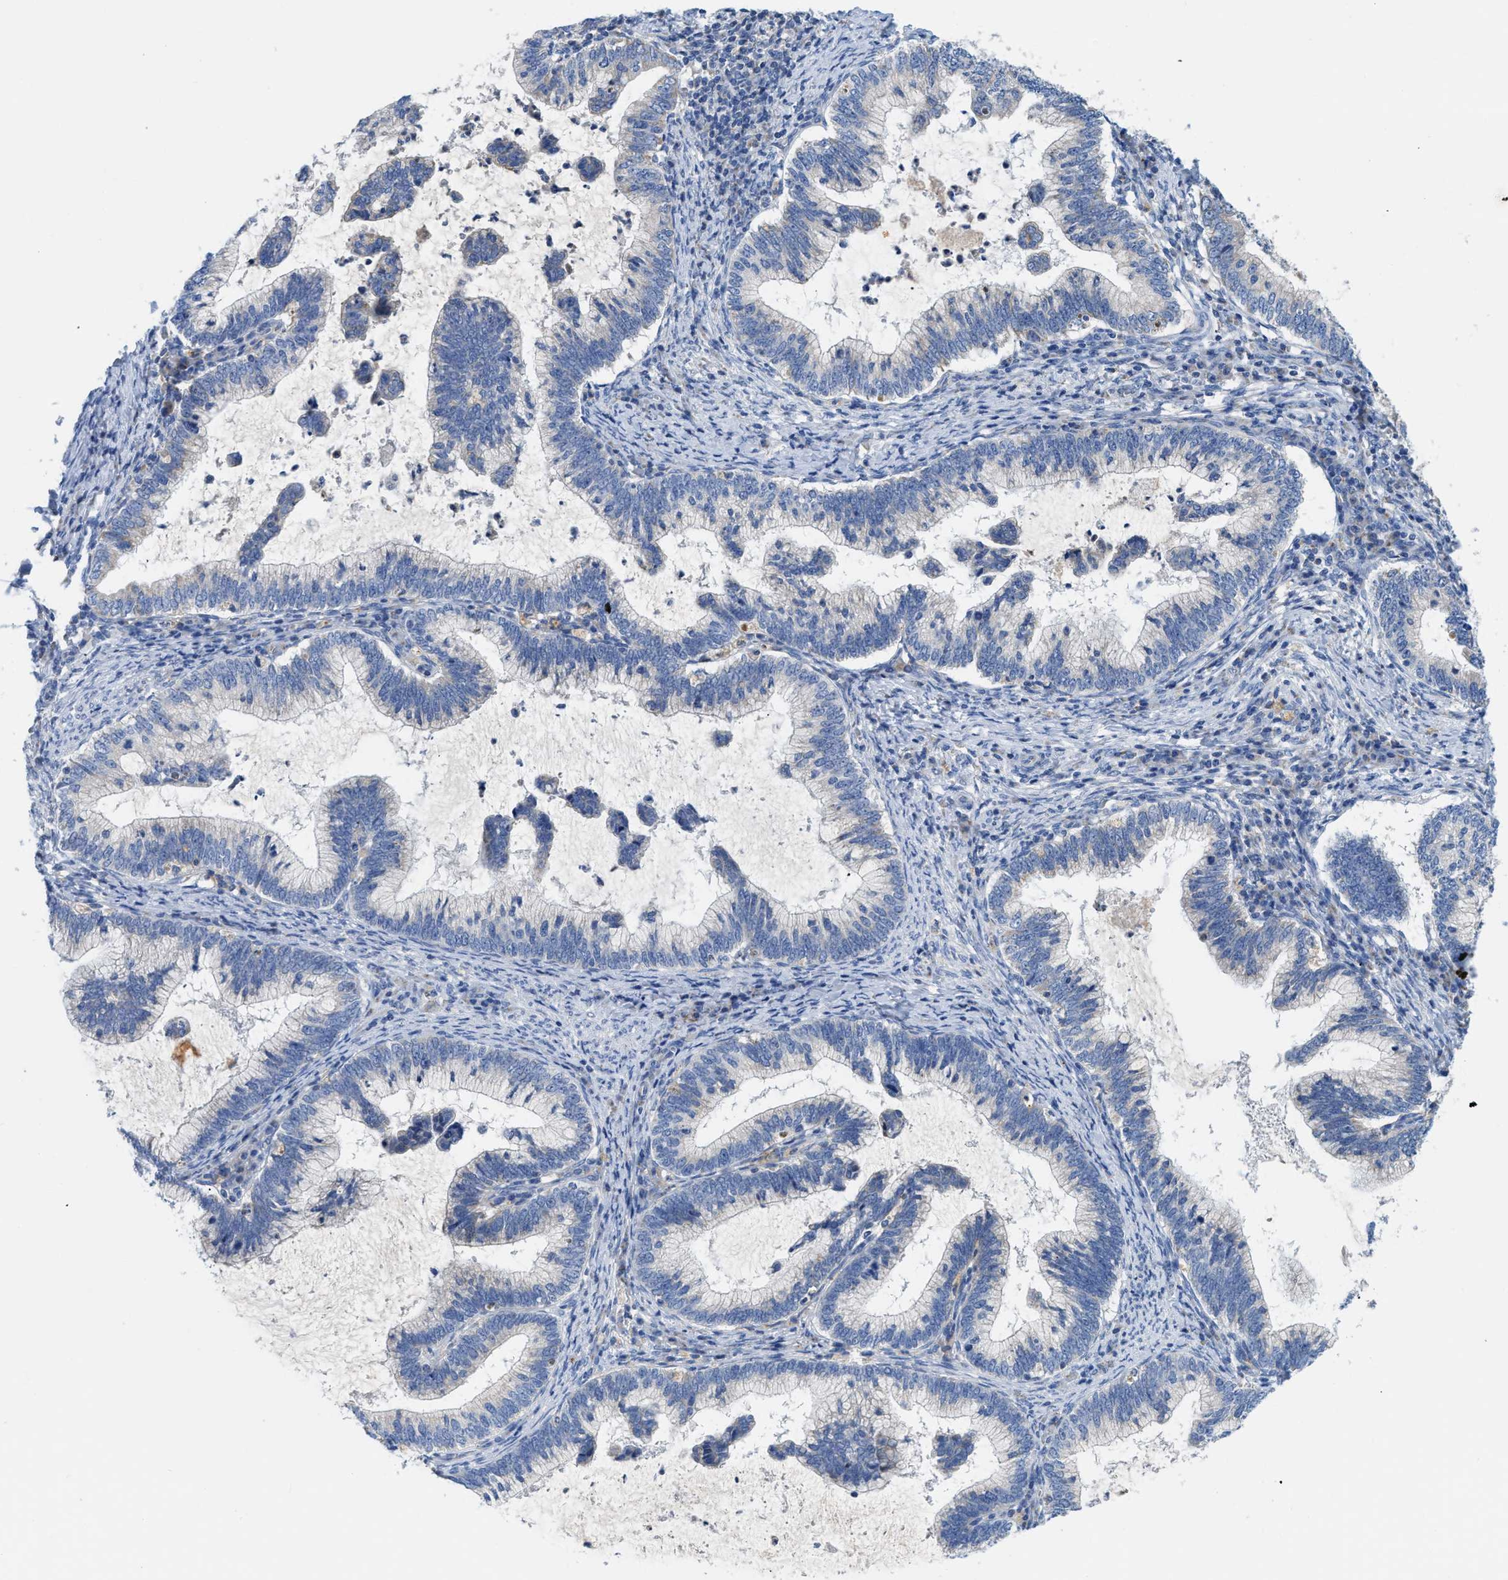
{"staining": {"intensity": "negative", "quantity": "none", "location": "none"}, "tissue": "cervical cancer", "cell_type": "Tumor cells", "image_type": "cancer", "snomed": [{"axis": "morphology", "description": "Adenocarcinoma, NOS"}, {"axis": "topography", "description": "Cervix"}], "caption": "Immunohistochemical staining of cervical cancer shows no significant expression in tumor cells. (Stains: DAB immunohistochemistry with hematoxylin counter stain, Microscopy: brightfield microscopy at high magnification).", "gene": "SLC25A13", "patient": {"sex": "female", "age": 36}}